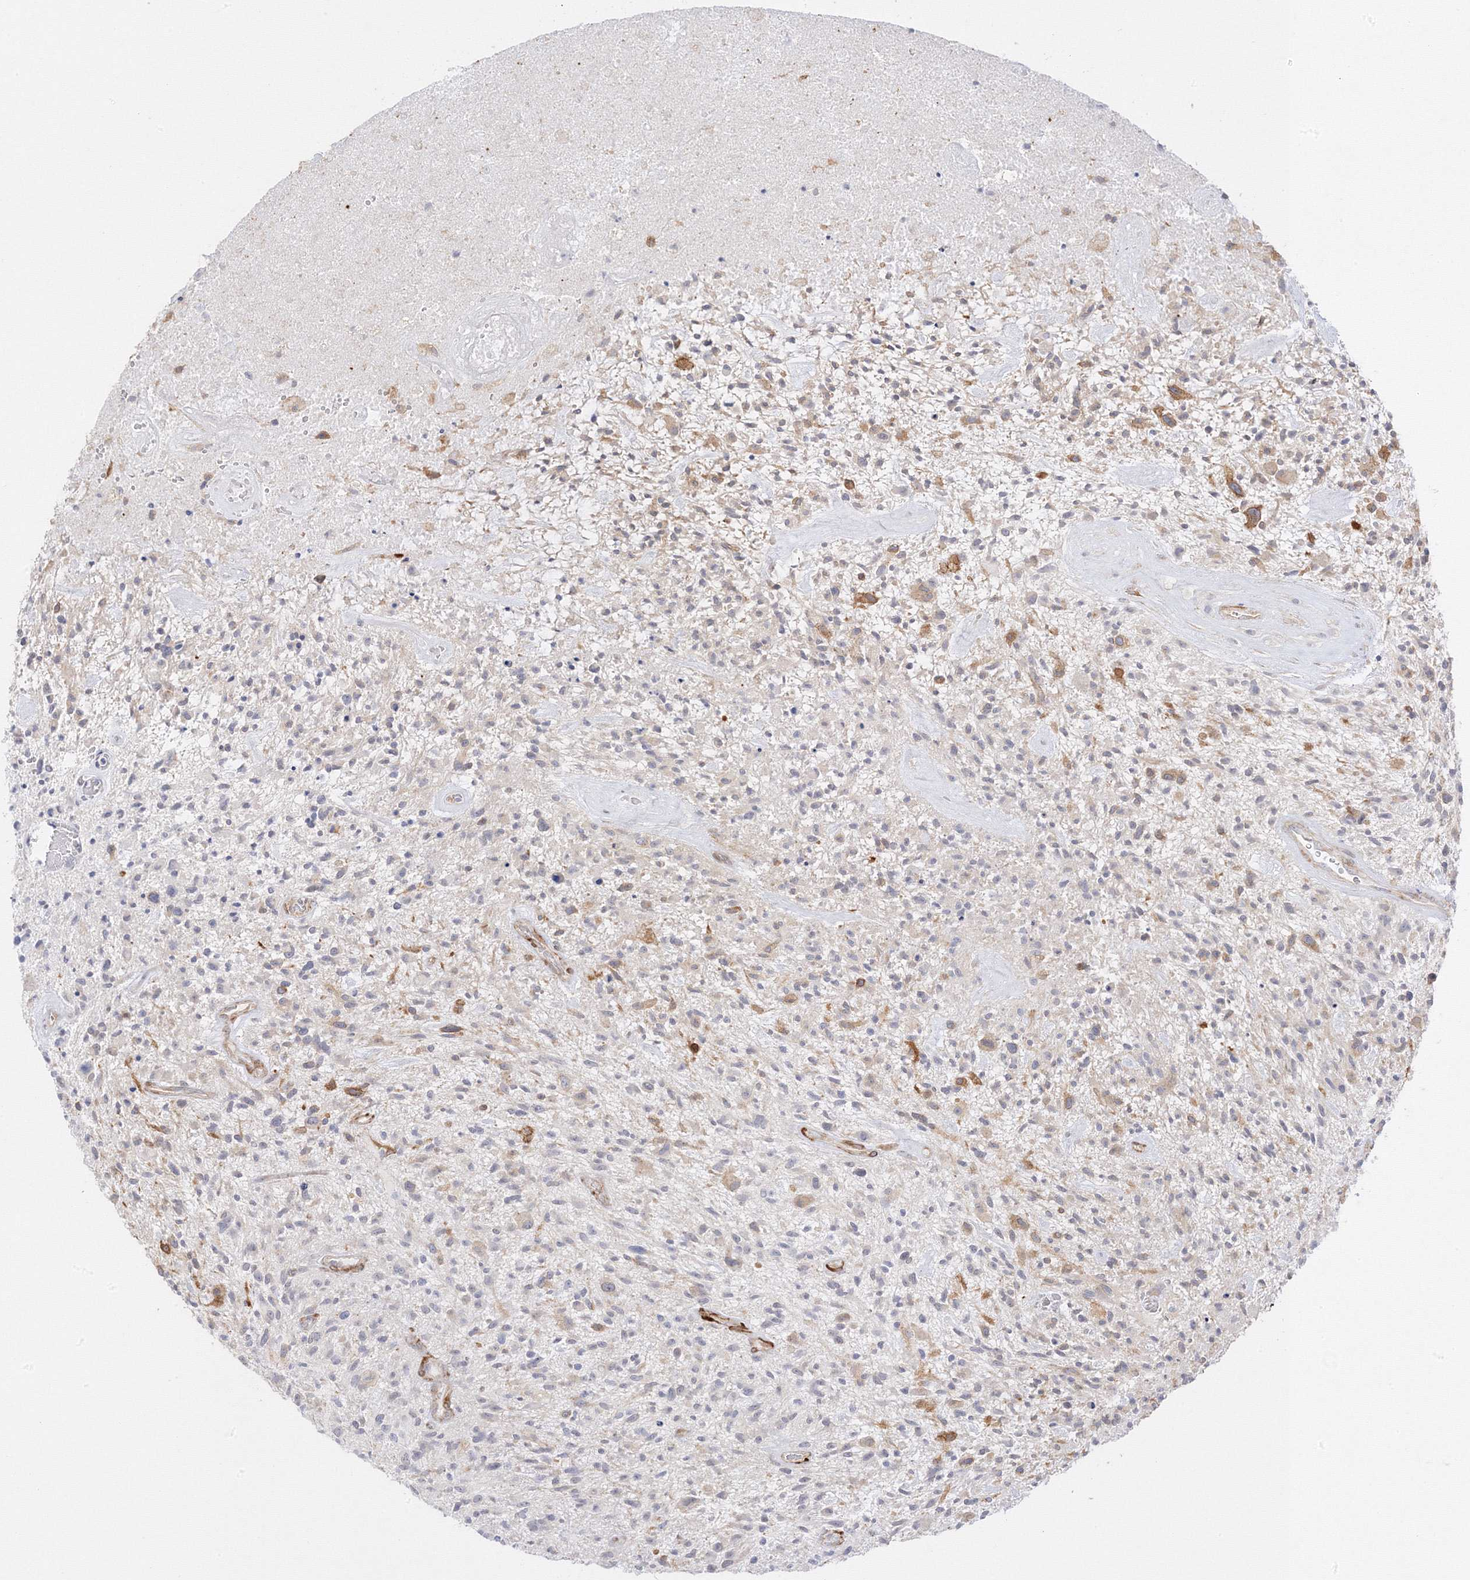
{"staining": {"intensity": "negative", "quantity": "none", "location": "none"}, "tissue": "glioma", "cell_type": "Tumor cells", "image_type": "cancer", "snomed": [{"axis": "morphology", "description": "Glioma, malignant, High grade"}, {"axis": "topography", "description": "Brain"}], "caption": "High magnification brightfield microscopy of malignant glioma (high-grade) stained with DAB (brown) and counterstained with hematoxylin (blue): tumor cells show no significant positivity. (DAB IHC visualized using brightfield microscopy, high magnification).", "gene": "C2CD2", "patient": {"sex": "male", "age": 47}}